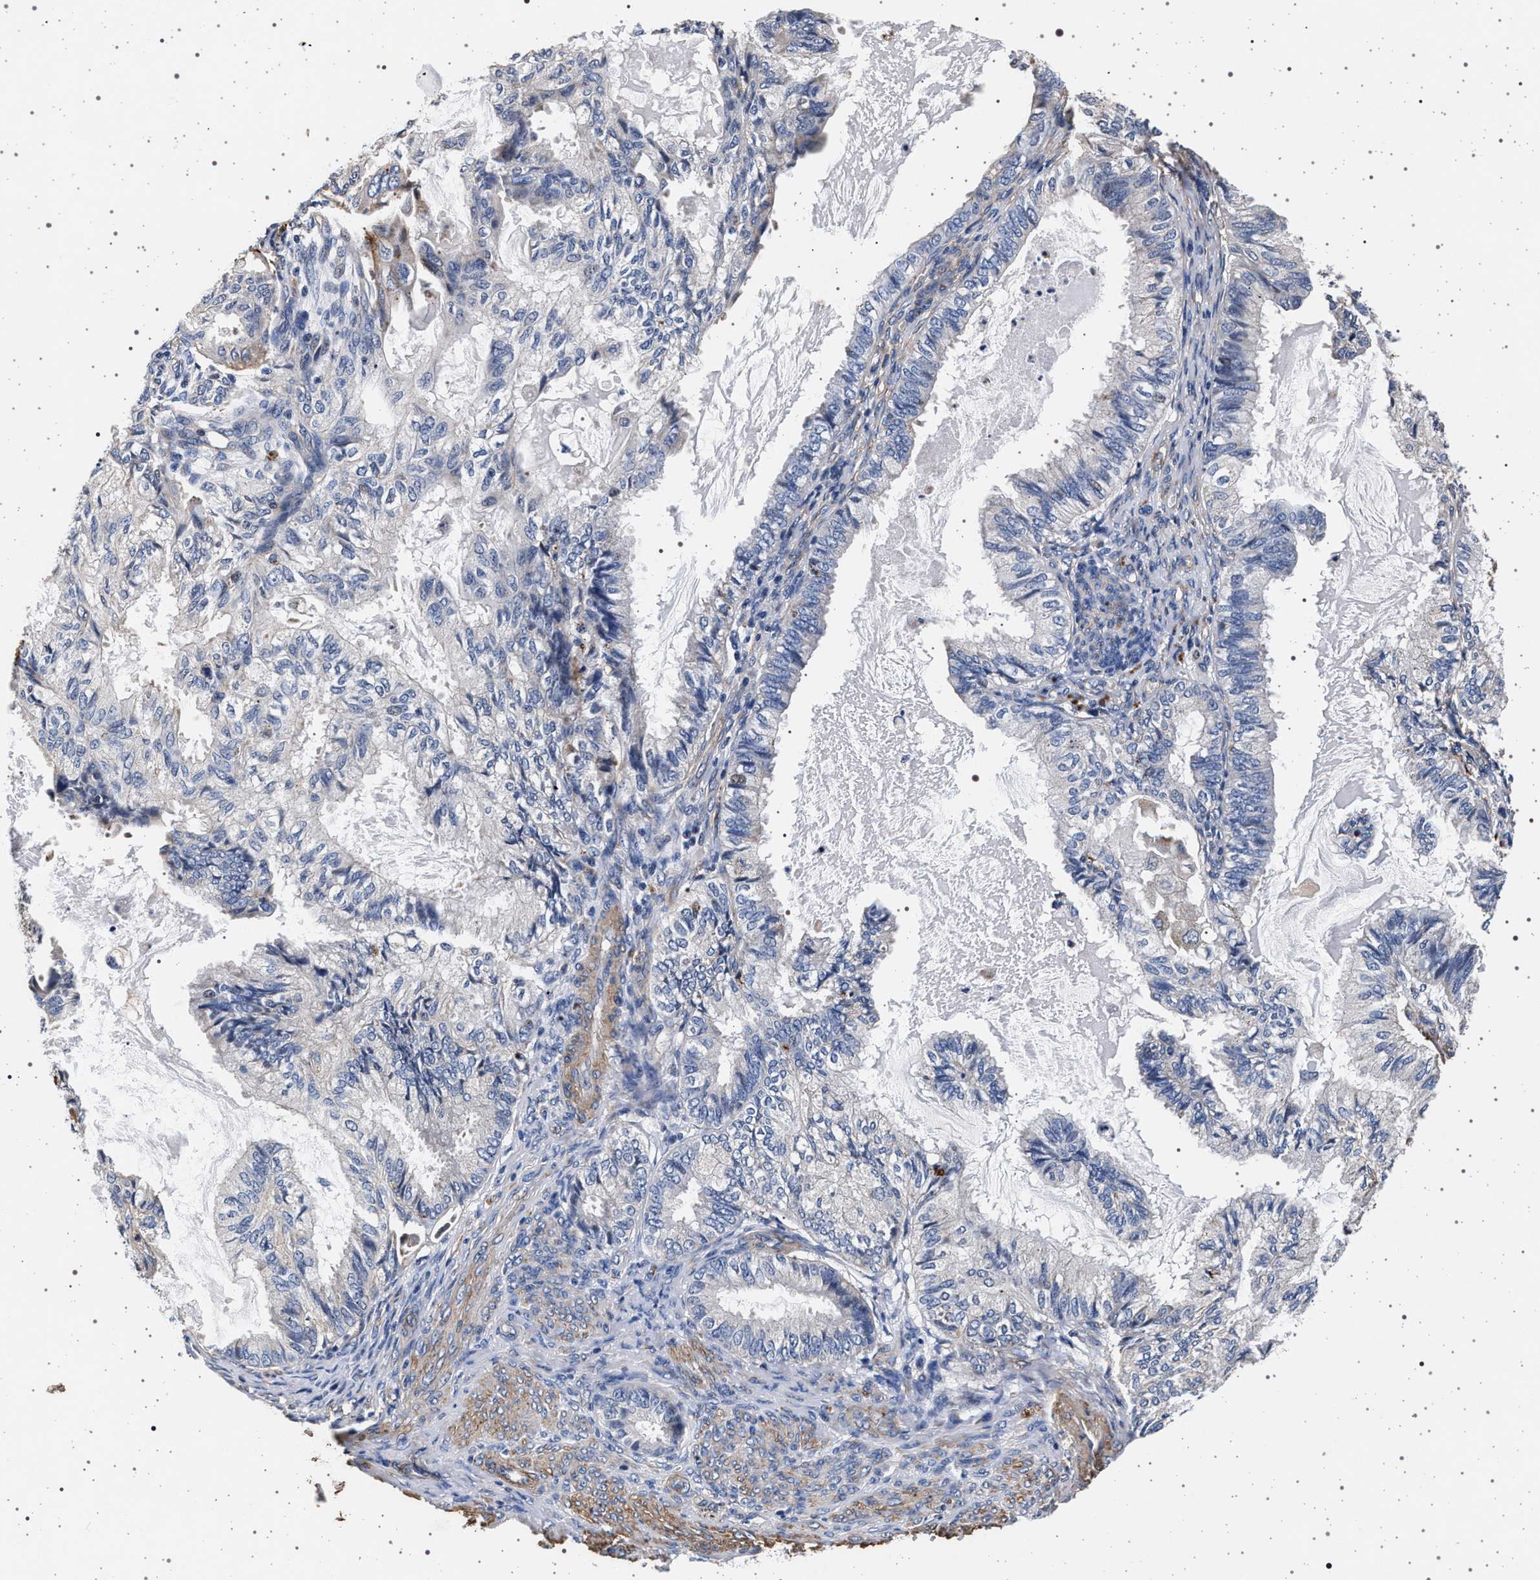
{"staining": {"intensity": "negative", "quantity": "none", "location": "none"}, "tissue": "cervical cancer", "cell_type": "Tumor cells", "image_type": "cancer", "snomed": [{"axis": "morphology", "description": "Normal tissue, NOS"}, {"axis": "morphology", "description": "Adenocarcinoma, NOS"}, {"axis": "topography", "description": "Cervix"}, {"axis": "topography", "description": "Endometrium"}], "caption": "Tumor cells are negative for brown protein staining in adenocarcinoma (cervical).", "gene": "KCNK6", "patient": {"sex": "female", "age": 86}}